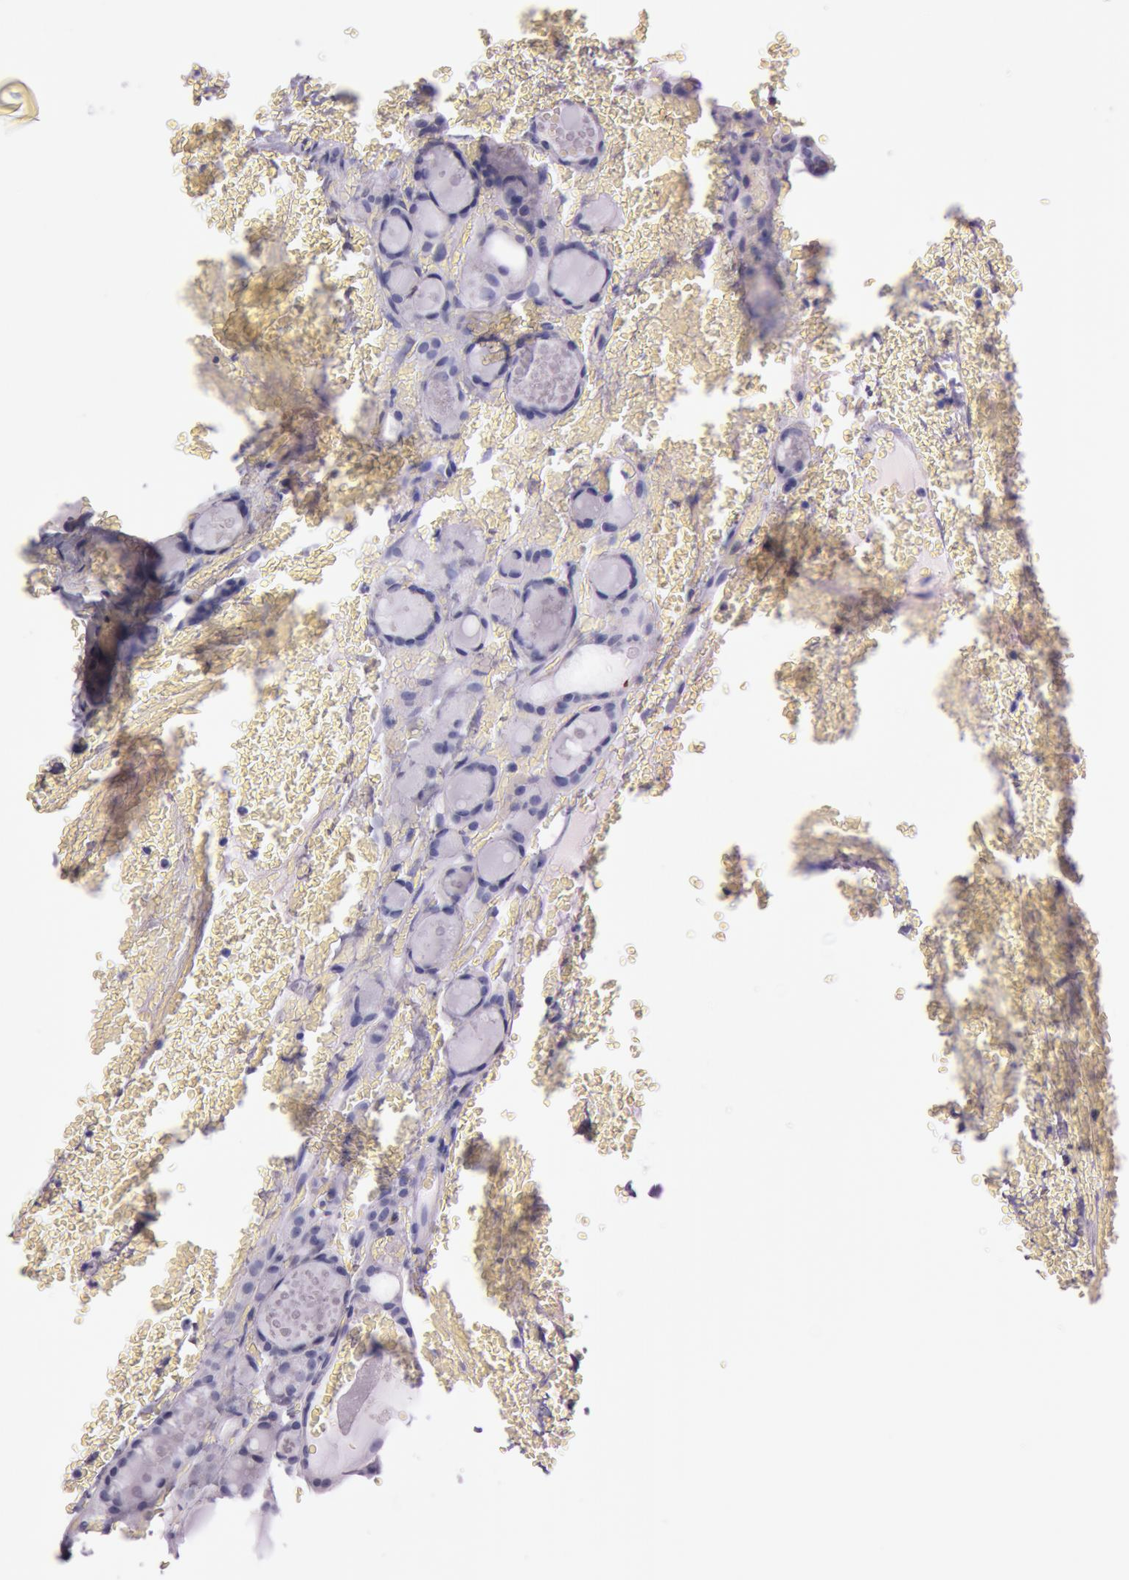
{"staining": {"intensity": "negative", "quantity": "none", "location": "none"}, "tissue": "thyroid cancer", "cell_type": "Tumor cells", "image_type": "cancer", "snomed": [{"axis": "morphology", "description": "Follicular adenoma carcinoma, NOS"}, {"axis": "topography", "description": "Thyroid gland"}], "caption": "Human follicular adenoma carcinoma (thyroid) stained for a protein using immunohistochemistry demonstrates no expression in tumor cells.", "gene": "S100A7", "patient": {"sex": "female", "age": 71}}